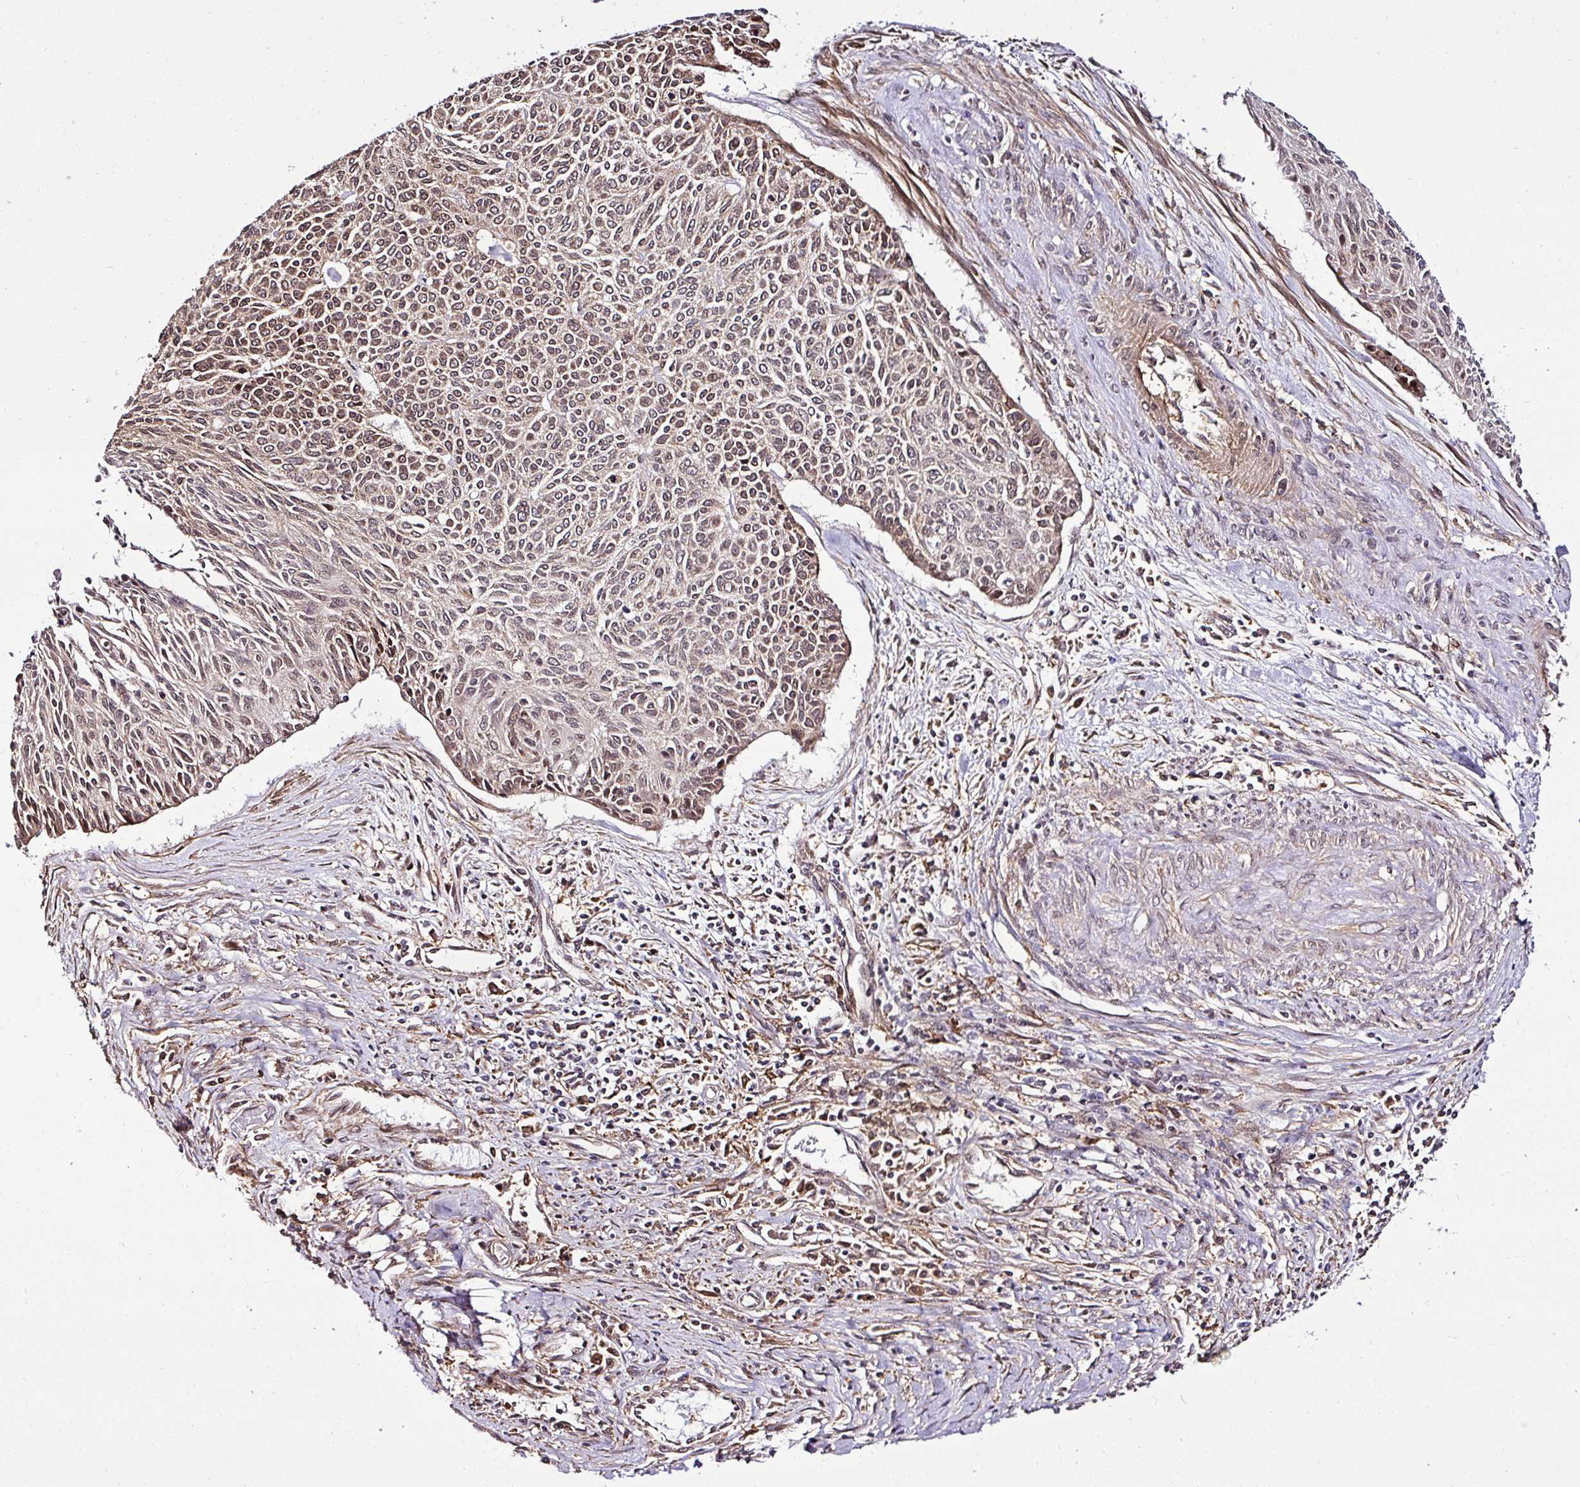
{"staining": {"intensity": "moderate", "quantity": "25%-75%", "location": "nuclear"}, "tissue": "cervical cancer", "cell_type": "Tumor cells", "image_type": "cancer", "snomed": [{"axis": "morphology", "description": "Squamous cell carcinoma, NOS"}, {"axis": "topography", "description": "Cervix"}], "caption": "IHC staining of squamous cell carcinoma (cervical), which exhibits medium levels of moderate nuclear positivity in approximately 25%-75% of tumor cells indicating moderate nuclear protein staining. The staining was performed using DAB (brown) for protein detection and nuclei were counterstained in hematoxylin (blue).", "gene": "FAM153A", "patient": {"sex": "female", "age": 55}}